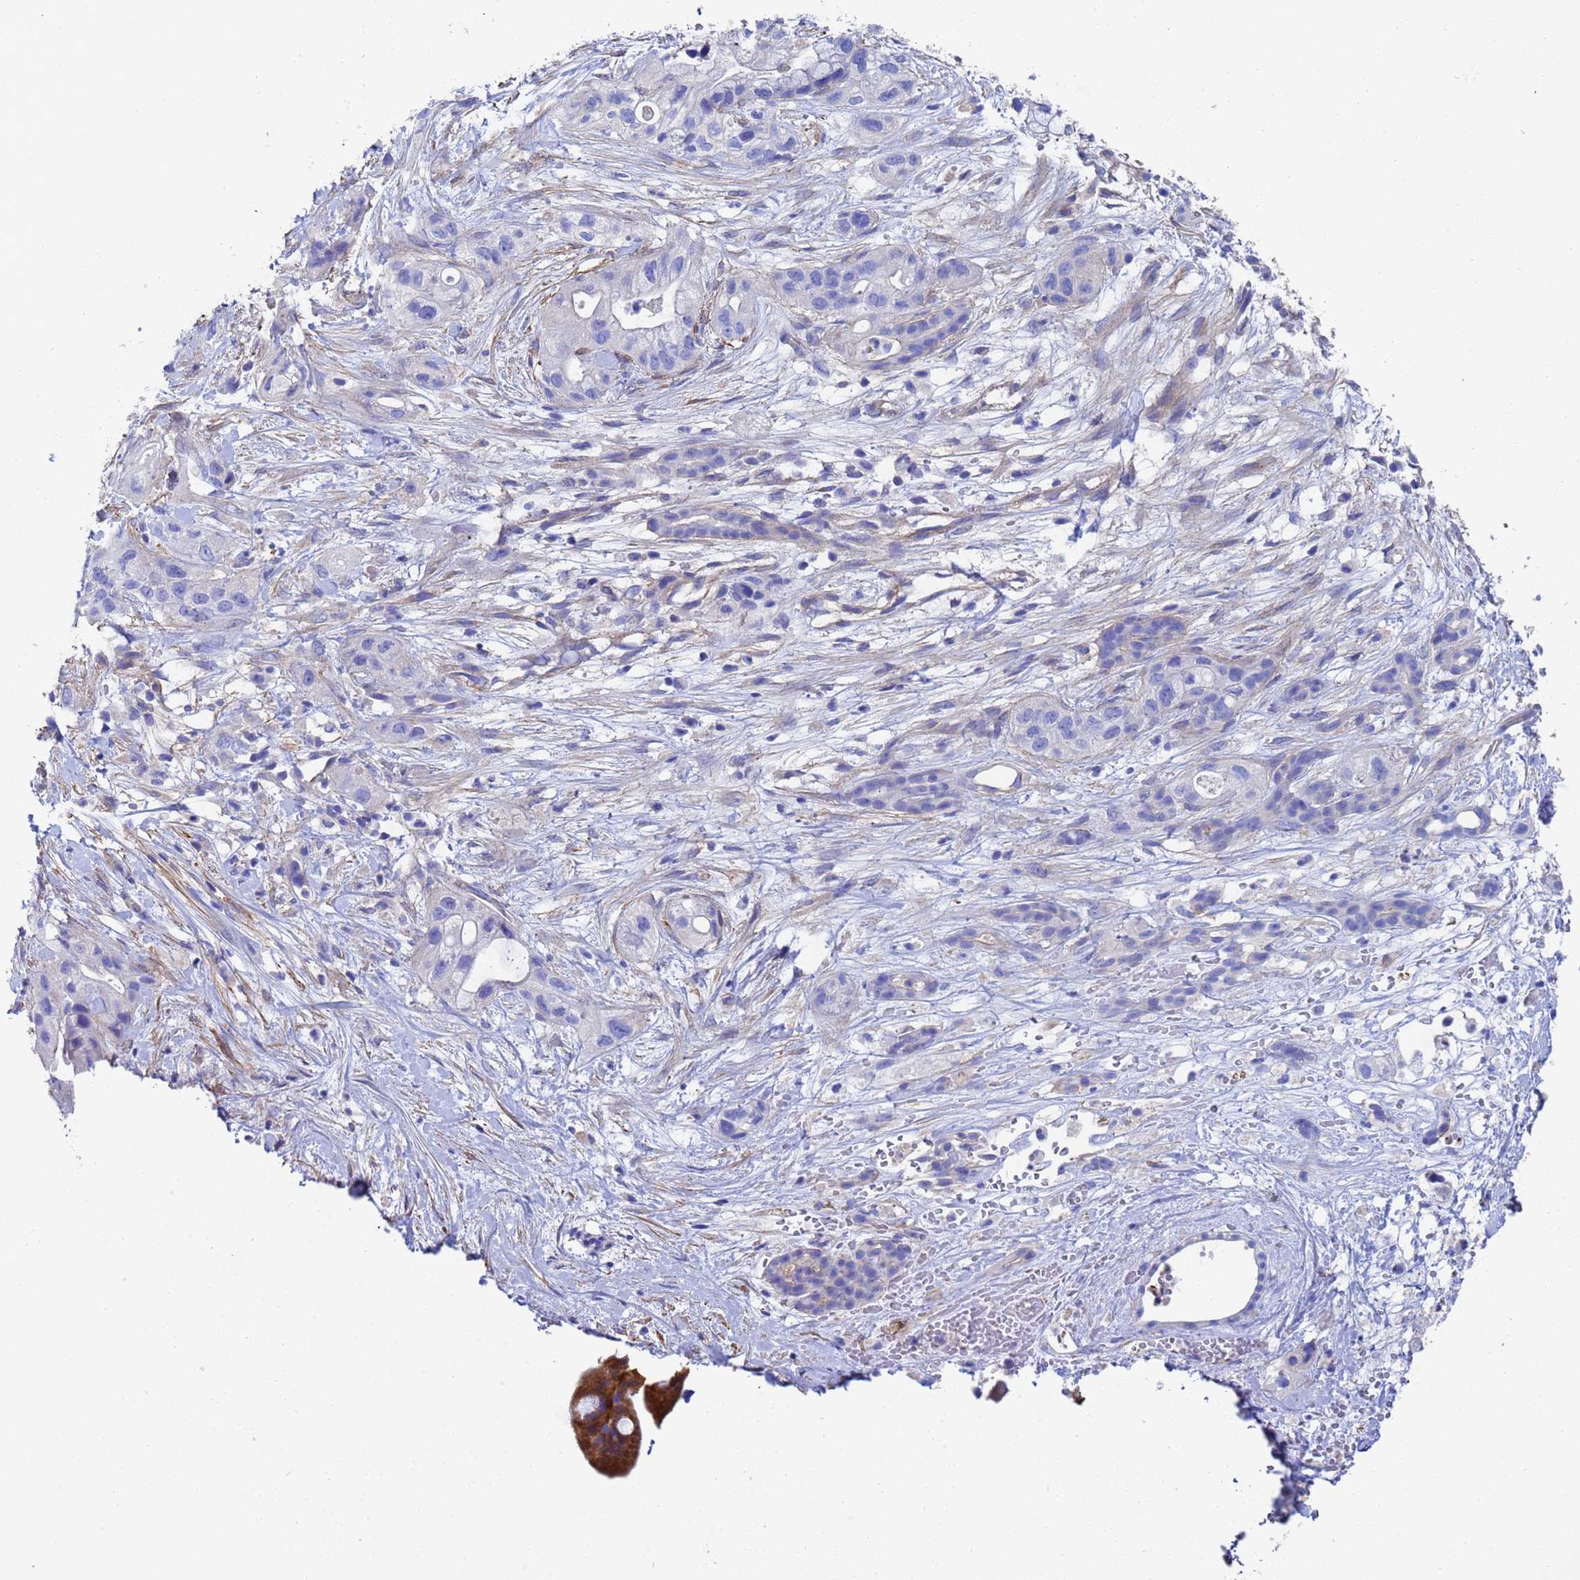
{"staining": {"intensity": "negative", "quantity": "none", "location": "none"}, "tissue": "pancreatic cancer", "cell_type": "Tumor cells", "image_type": "cancer", "snomed": [{"axis": "morphology", "description": "Adenocarcinoma, NOS"}, {"axis": "topography", "description": "Pancreas"}], "caption": "High power microscopy image of an immunohistochemistry histopathology image of pancreatic cancer, revealing no significant expression in tumor cells. Brightfield microscopy of immunohistochemistry (IHC) stained with DAB (brown) and hematoxylin (blue), captured at high magnification.", "gene": "CST4", "patient": {"sex": "male", "age": 44}}